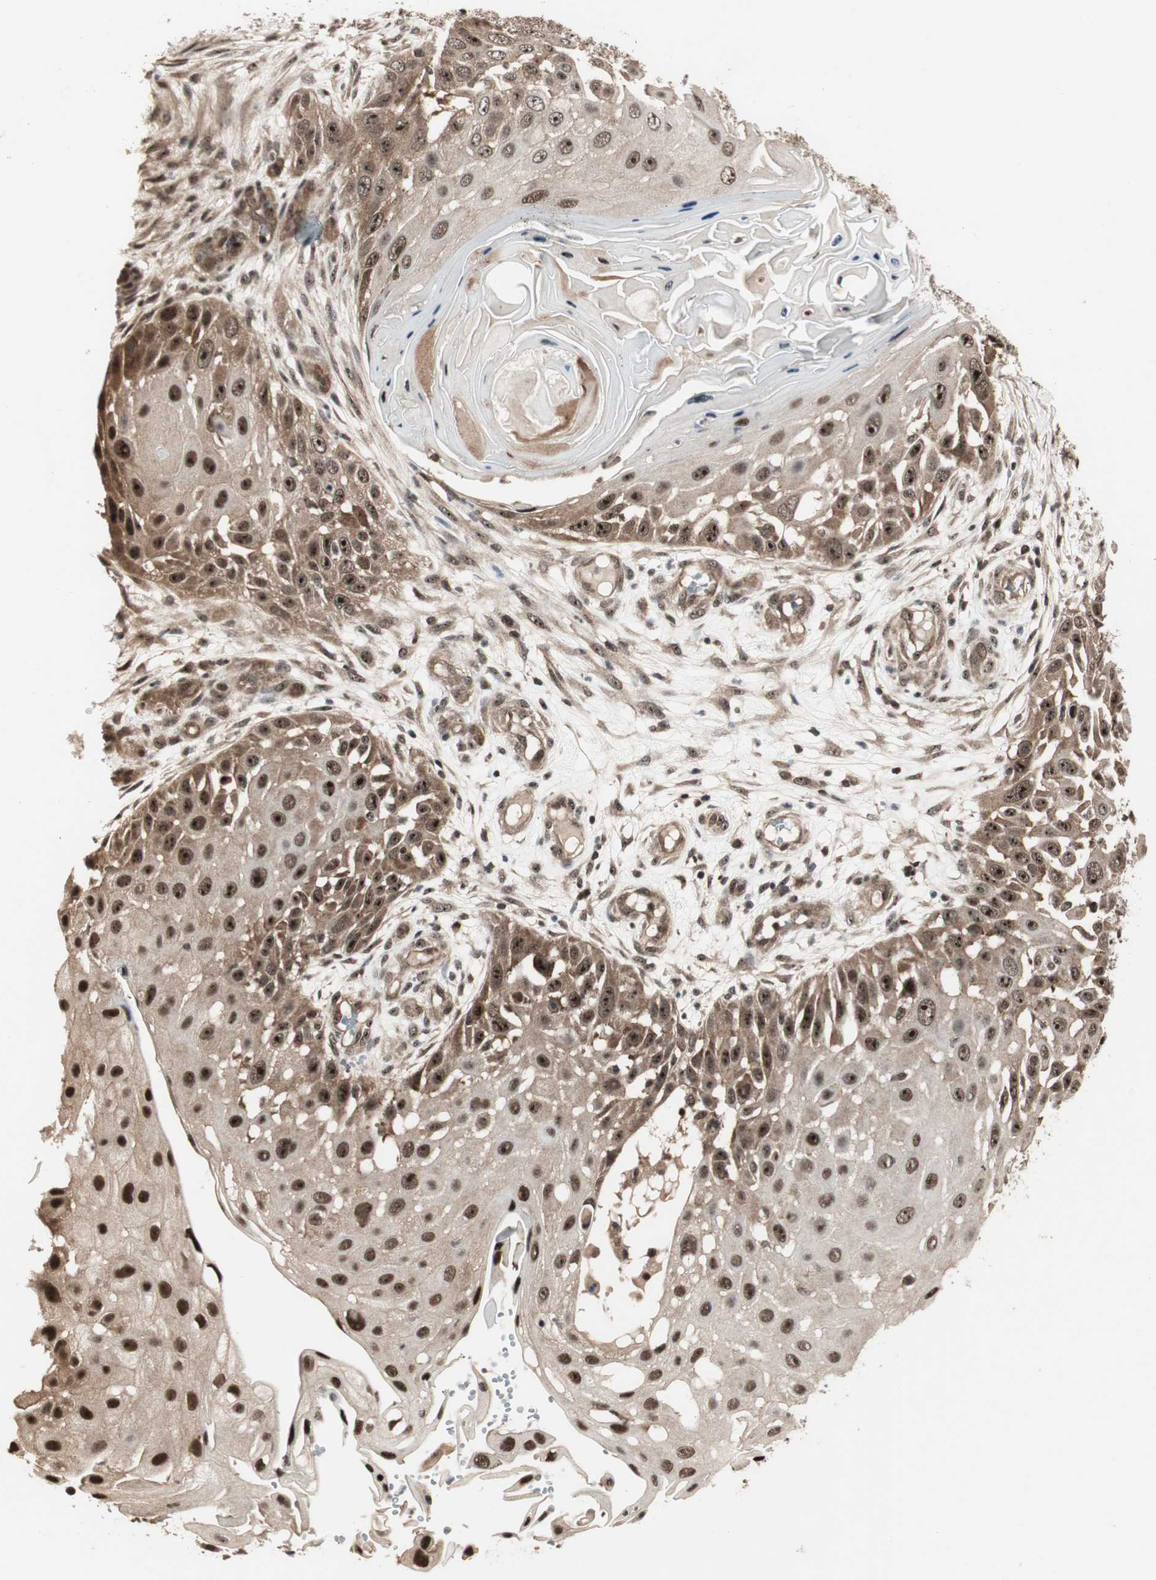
{"staining": {"intensity": "strong", "quantity": ">75%", "location": "cytoplasmic/membranous,nuclear"}, "tissue": "skin cancer", "cell_type": "Tumor cells", "image_type": "cancer", "snomed": [{"axis": "morphology", "description": "Squamous cell carcinoma, NOS"}, {"axis": "topography", "description": "Skin"}], "caption": "A high amount of strong cytoplasmic/membranous and nuclear staining is present in about >75% of tumor cells in skin cancer (squamous cell carcinoma) tissue. (IHC, brightfield microscopy, high magnification).", "gene": "CSNK2B", "patient": {"sex": "female", "age": 44}}